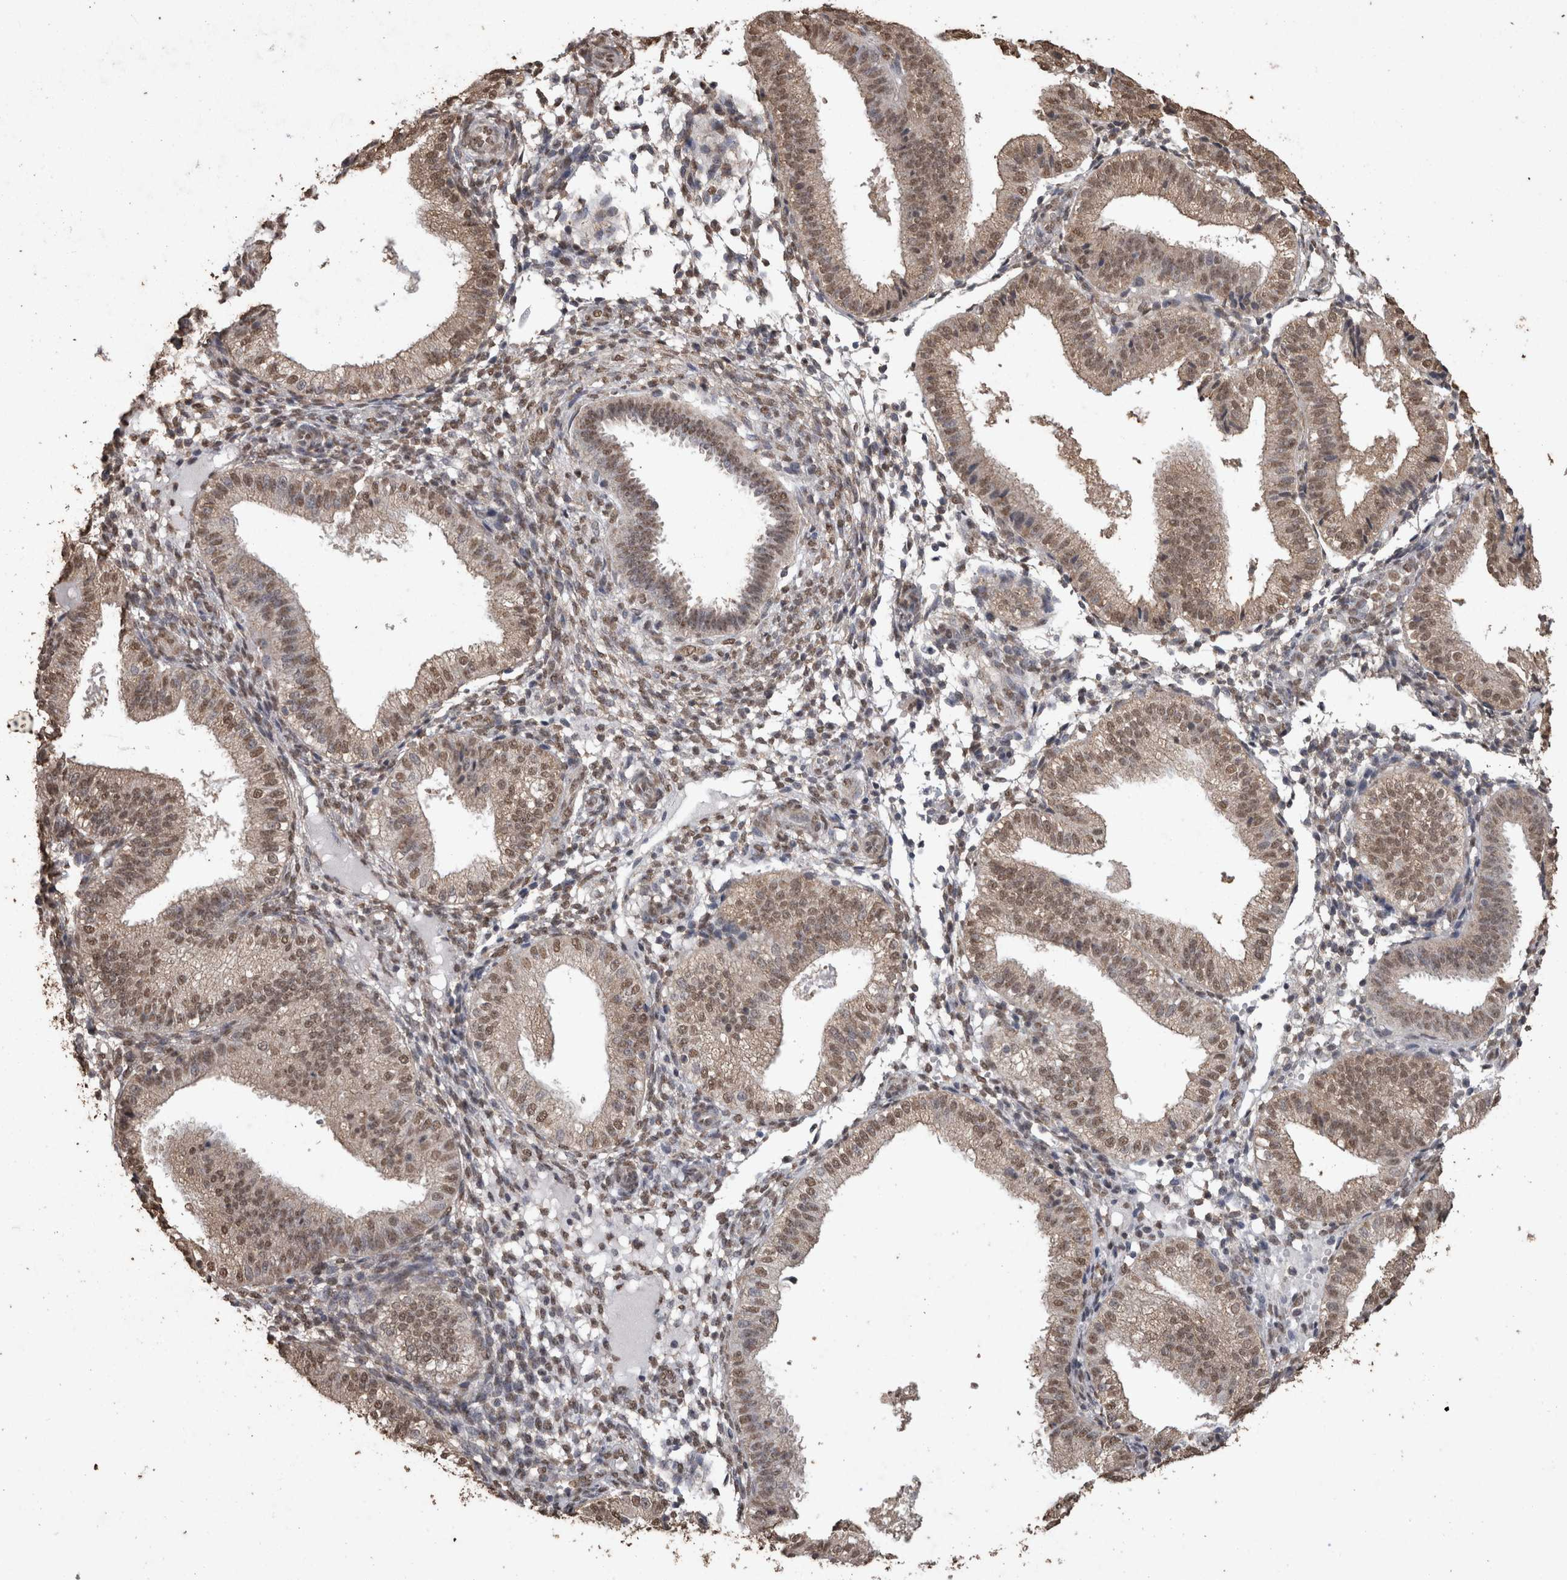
{"staining": {"intensity": "weak", "quantity": "25%-75%", "location": "nuclear"}, "tissue": "endometrium", "cell_type": "Cells in endometrial stroma", "image_type": "normal", "snomed": [{"axis": "morphology", "description": "Normal tissue, NOS"}, {"axis": "topography", "description": "Endometrium"}], "caption": "Endometrium stained for a protein (brown) displays weak nuclear positive staining in approximately 25%-75% of cells in endometrial stroma.", "gene": "SMAD7", "patient": {"sex": "female", "age": 39}}